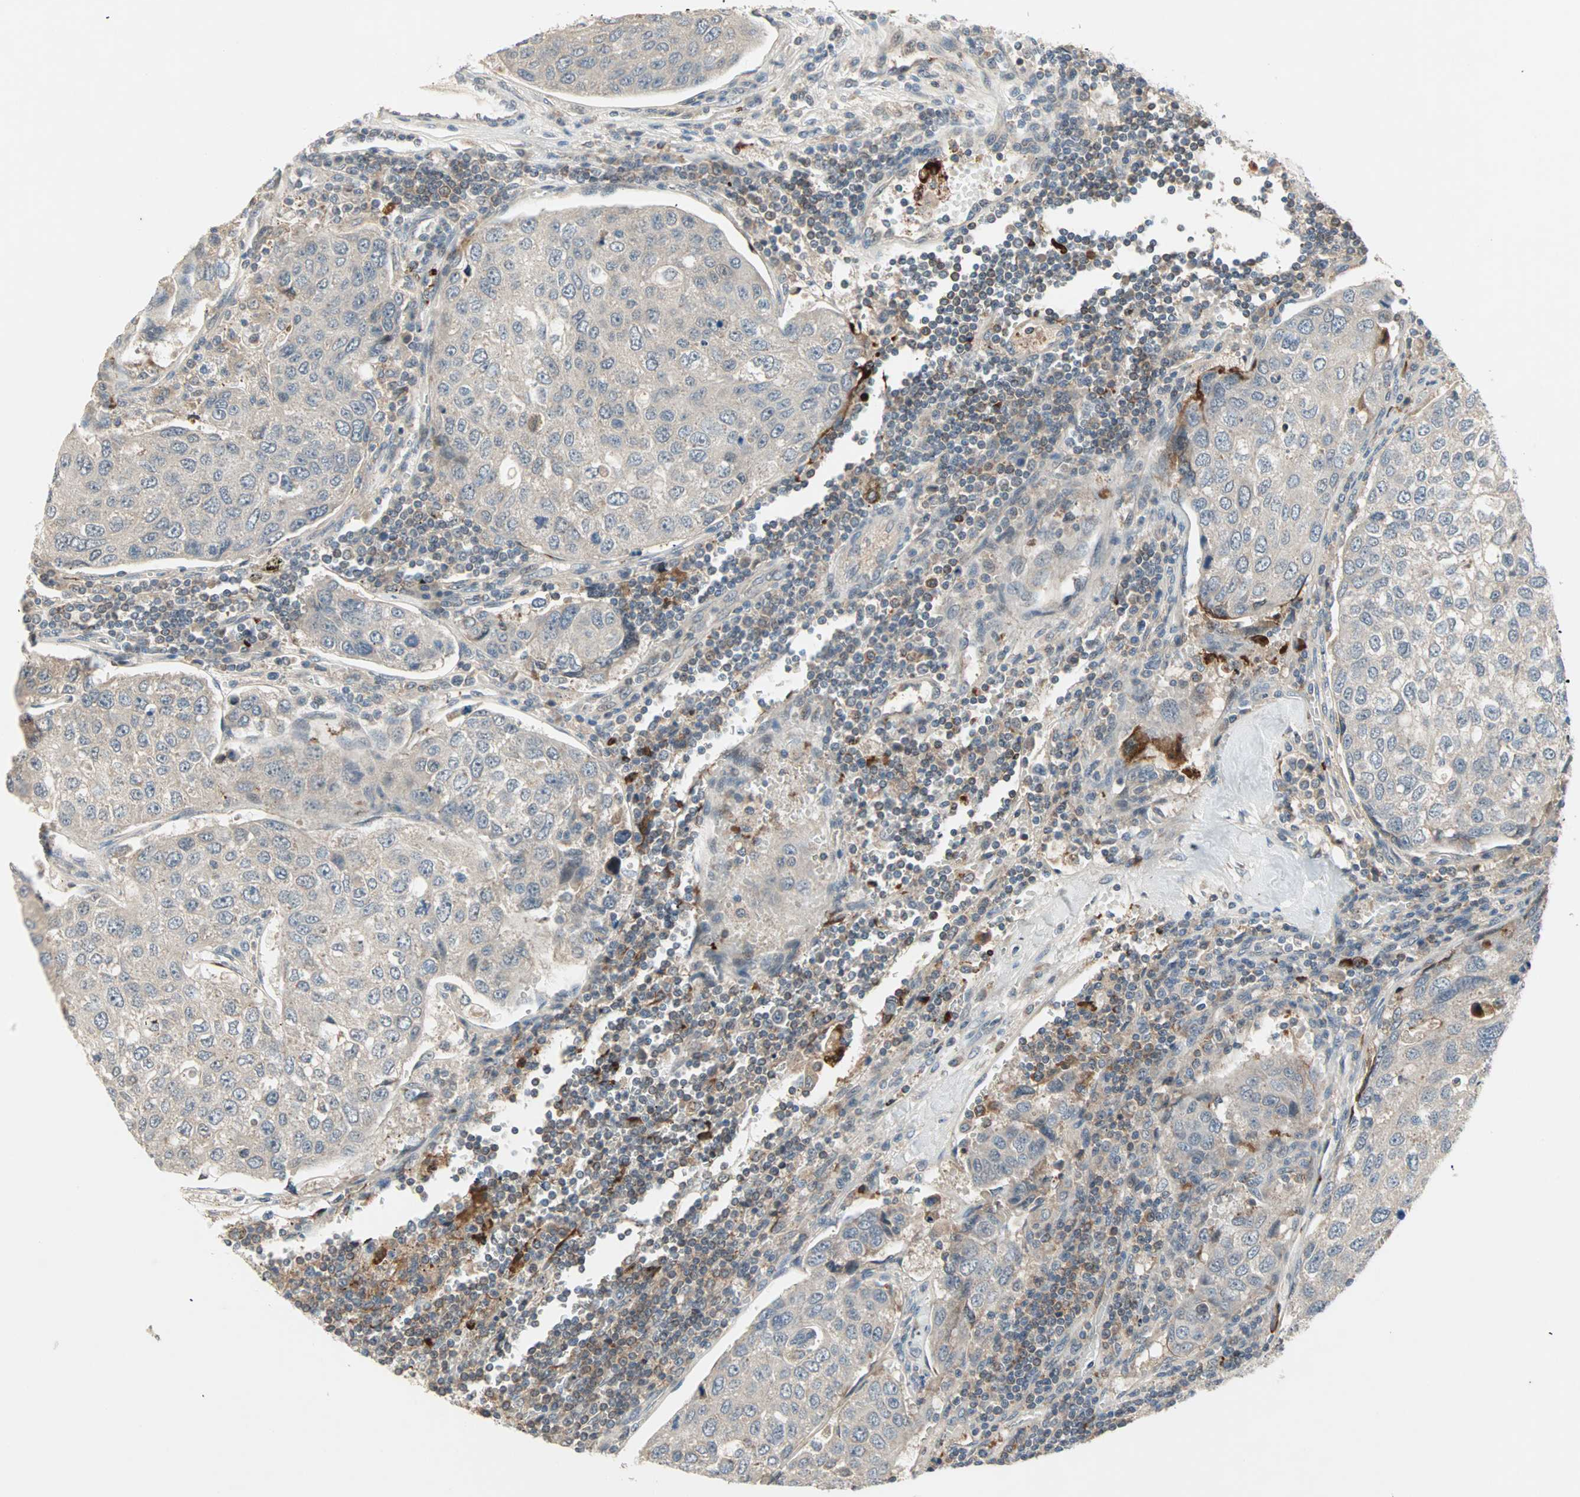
{"staining": {"intensity": "negative", "quantity": "none", "location": "none"}, "tissue": "urothelial cancer", "cell_type": "Tumor cells", "image_type": "cancer", "snomed": [{"axis": "morphology", "description": "Urothelial carcinoma, High grade"}, {"axis": "topography", "description": "Lymph node"}, {"axis": "topography", "description": "Urinary bladder"}], "caption": "DAB immunohistochemical staining of urothelial carcinoma (high-grade) shows no significant staining in tumor cells.", "gene": "PROS1", "patient": {"sex": "male", "age": 51}}